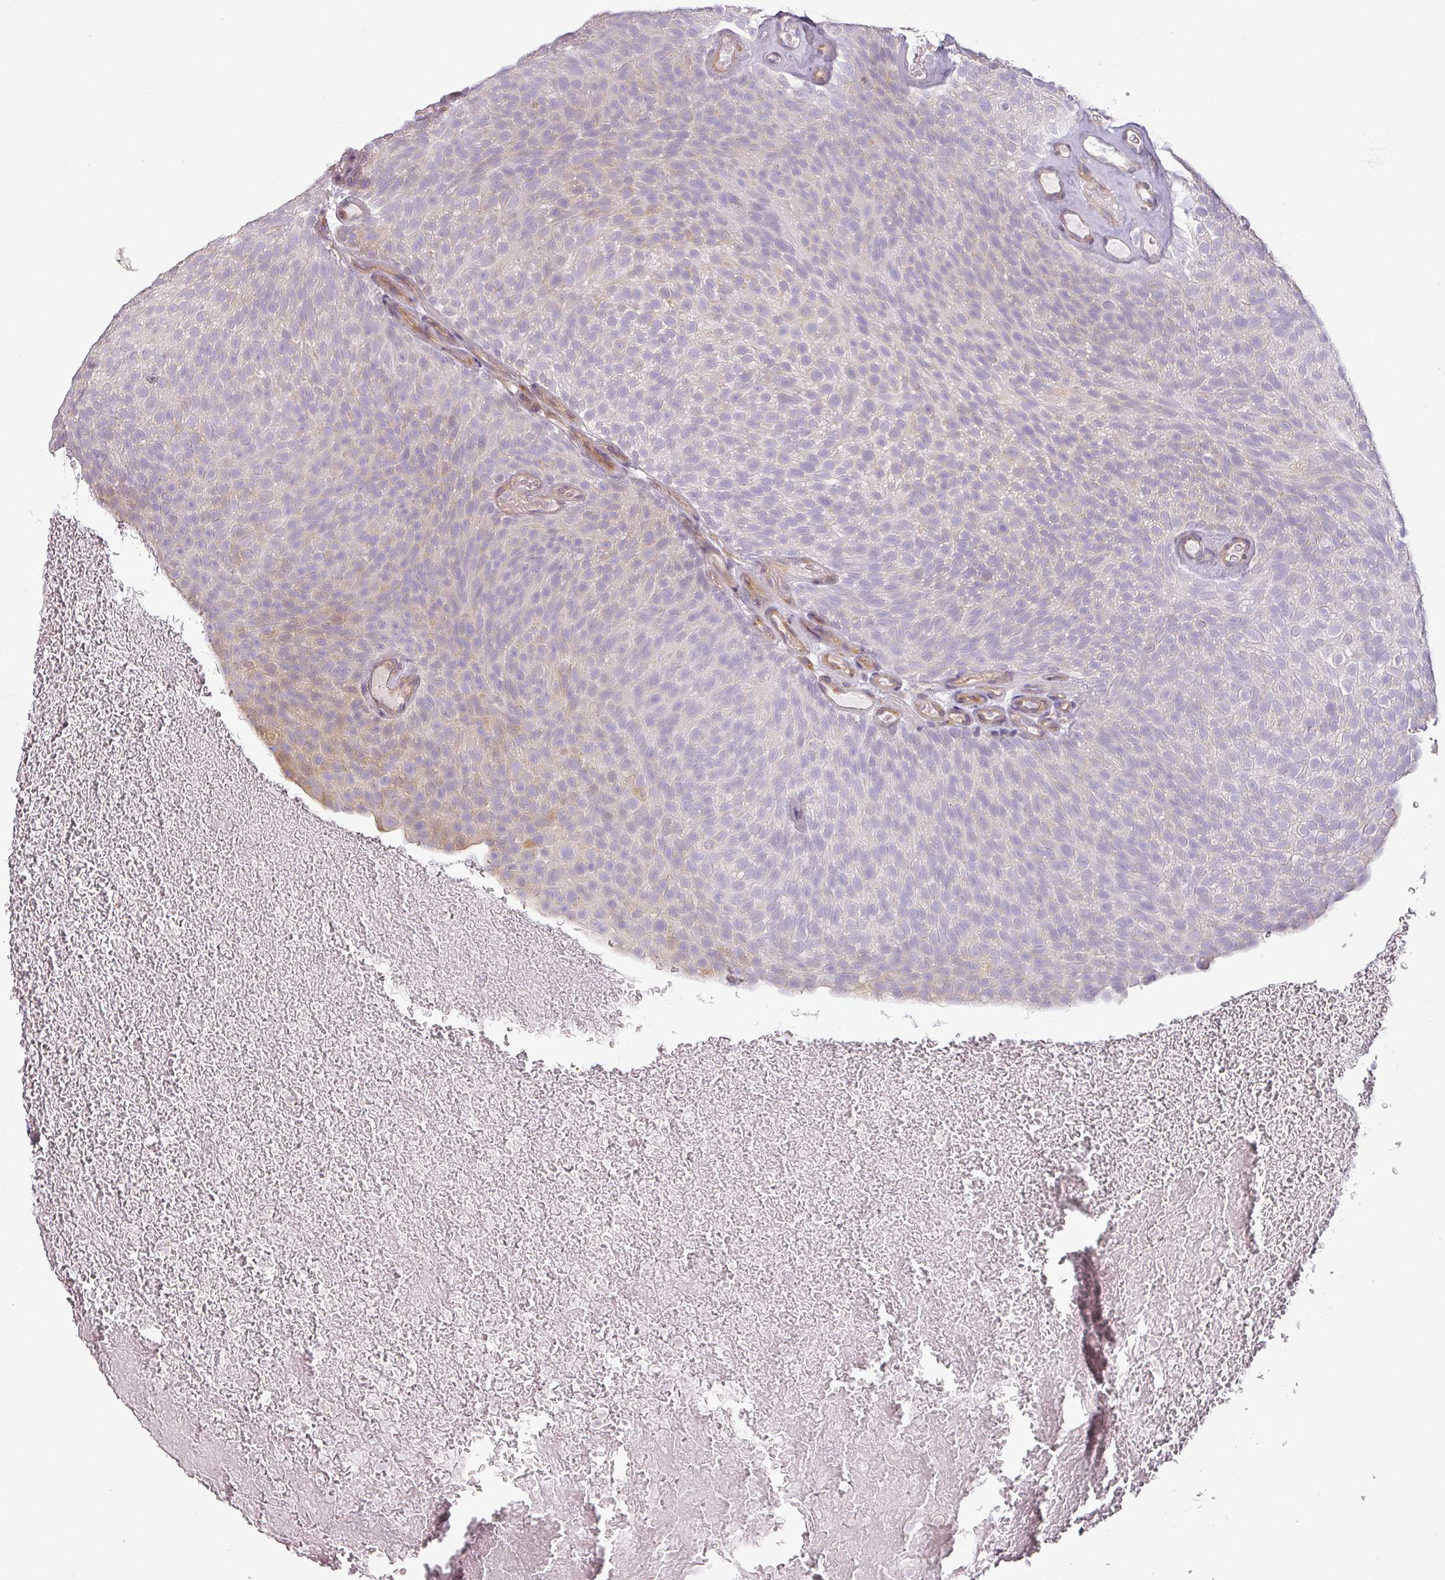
{"staining": {"intensity": "negative", "quantity": "none", "location": "none"}, "tissue": "urothelial cancer", "cell_type": "Tumor cells", "image_type": "cancer", "snomed": [{"axis": "morphology", "description": "Urothelial carcinoma, Low grade"}, {"axis": "topography", "description": "Urinary bladder"}], "caption": "Micrograph shows no protein positivity in tumor cells of urothelial cancer tissue.", "gene": "CCDC144A", "patient": {"sex": "male", "age": 78}}